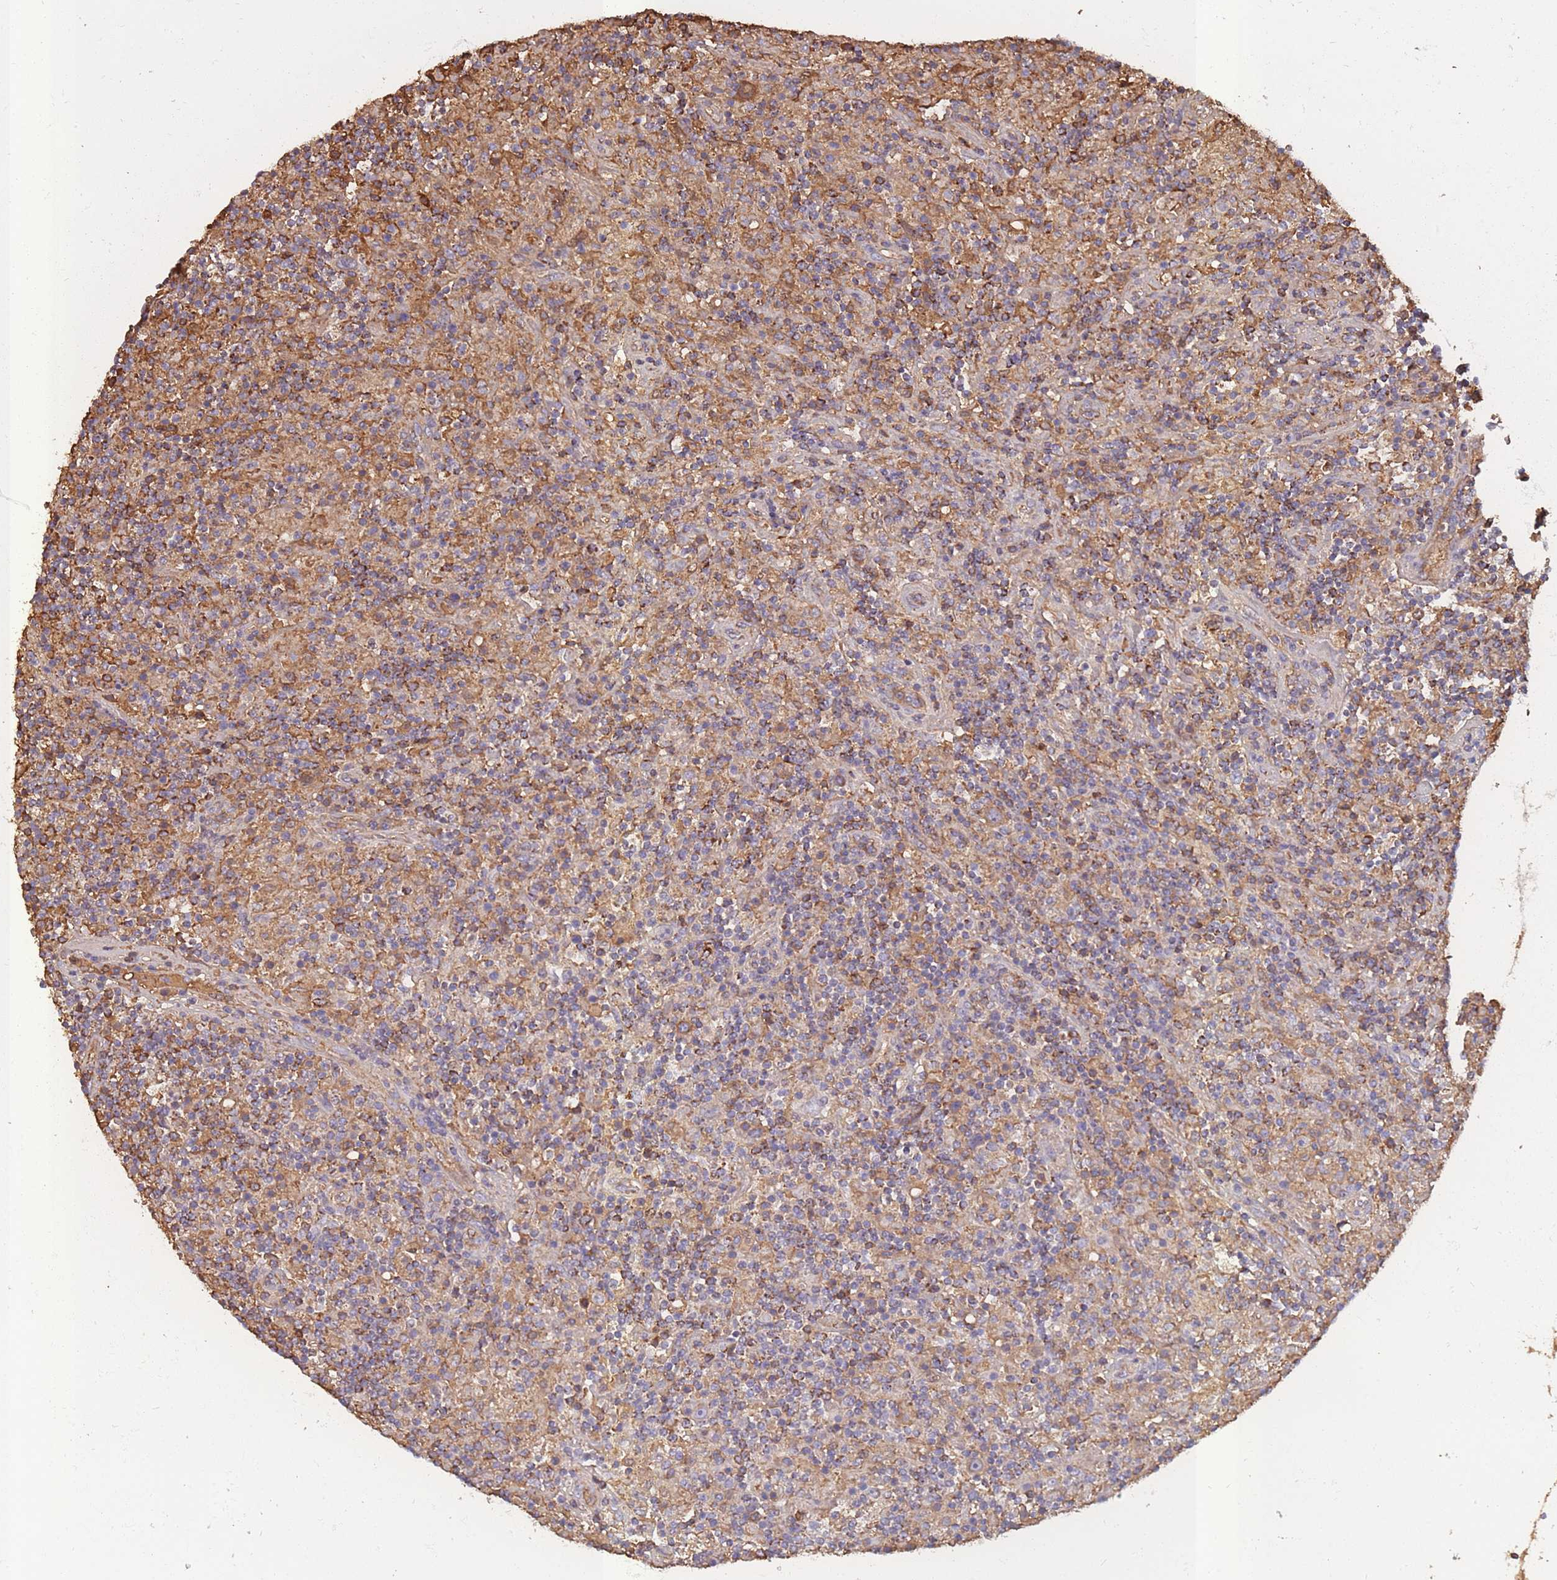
{"staining": {"intensity": "weak", "quantity": ">75%", "location": "cytoplasmic/membranous"}, "tissue": "lymphoma", "cell_type": "Tumor cells", "image_type": "cancer", "snomed": [{"axis": "morphology", "description": "Hodgkin's disease, NOS"}, {"axis": "topography", "description": "Lymph node"}], "caption": "Immunohistochemistry (IHC) of human Hodgkin's disease shows low levels of weak cytoplasmic/membranous positivity in about >75% of tumor cells.", "gene": "KAT2A", "patient": {"sex": "male", "age": 70}}